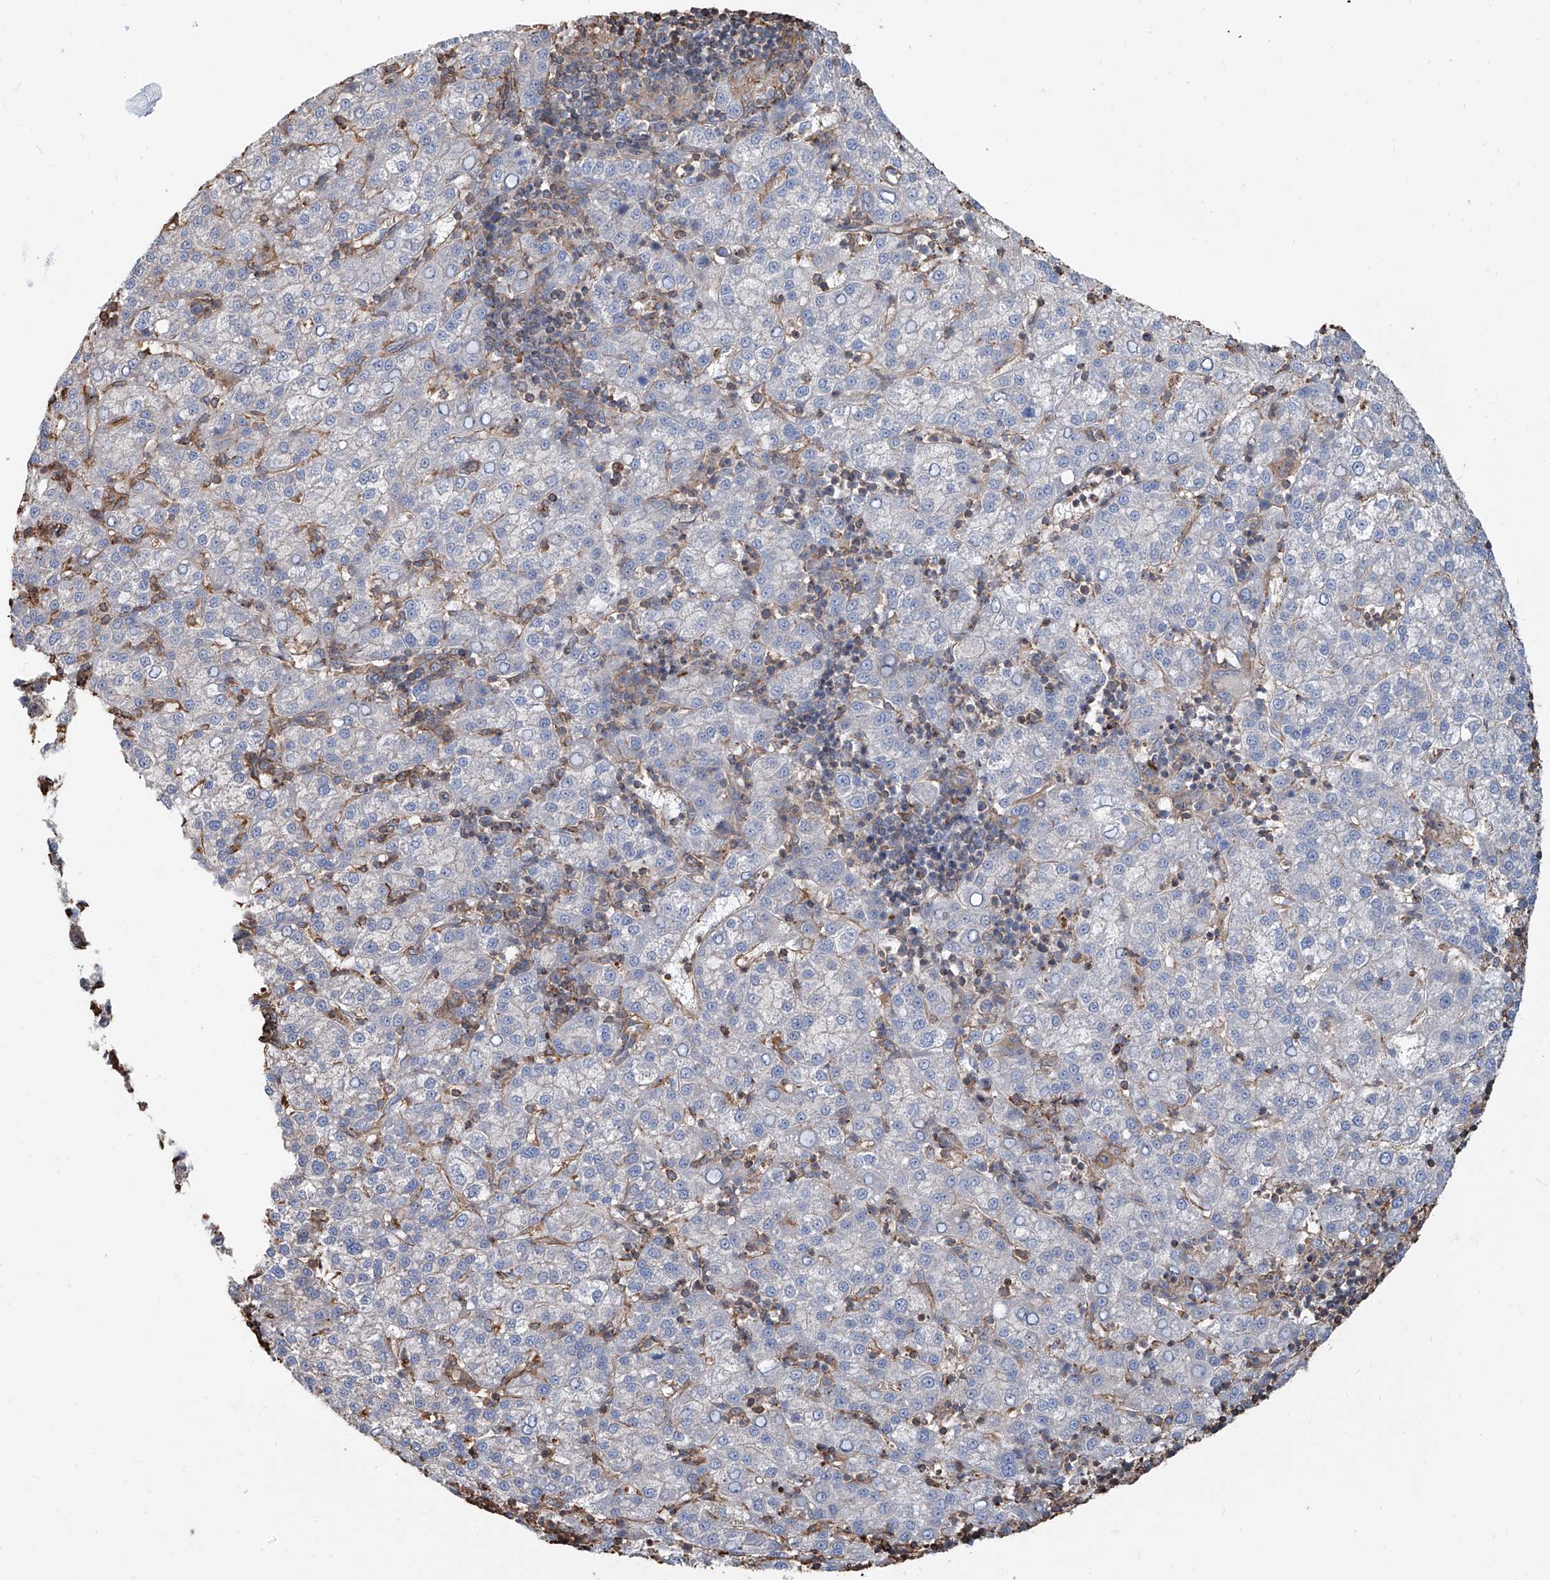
{"staining": {"intensity": "negative", "quantity": "none", "location": "none"}, "tissue": "liver cancer", "cell_type": "Tumor cells", "image_type": "cancer", "snomed": [{"axis": "morphology", "description": "Carcinoma, Hepatocellular, NOS"}, {"axis": "topography", "description": "Liver"}], "caption": "An IHC image of liver hepatocellular carcinoma is shown. There is no staining in tumor cells of liver hepatocellular carcinoma. (DAB (3,3'-diaminobenzidine) immunohistochemistry (IHC), high magnification).", "gene": "PIEZO2", "patient": {"sex": "female", "age": 58}}